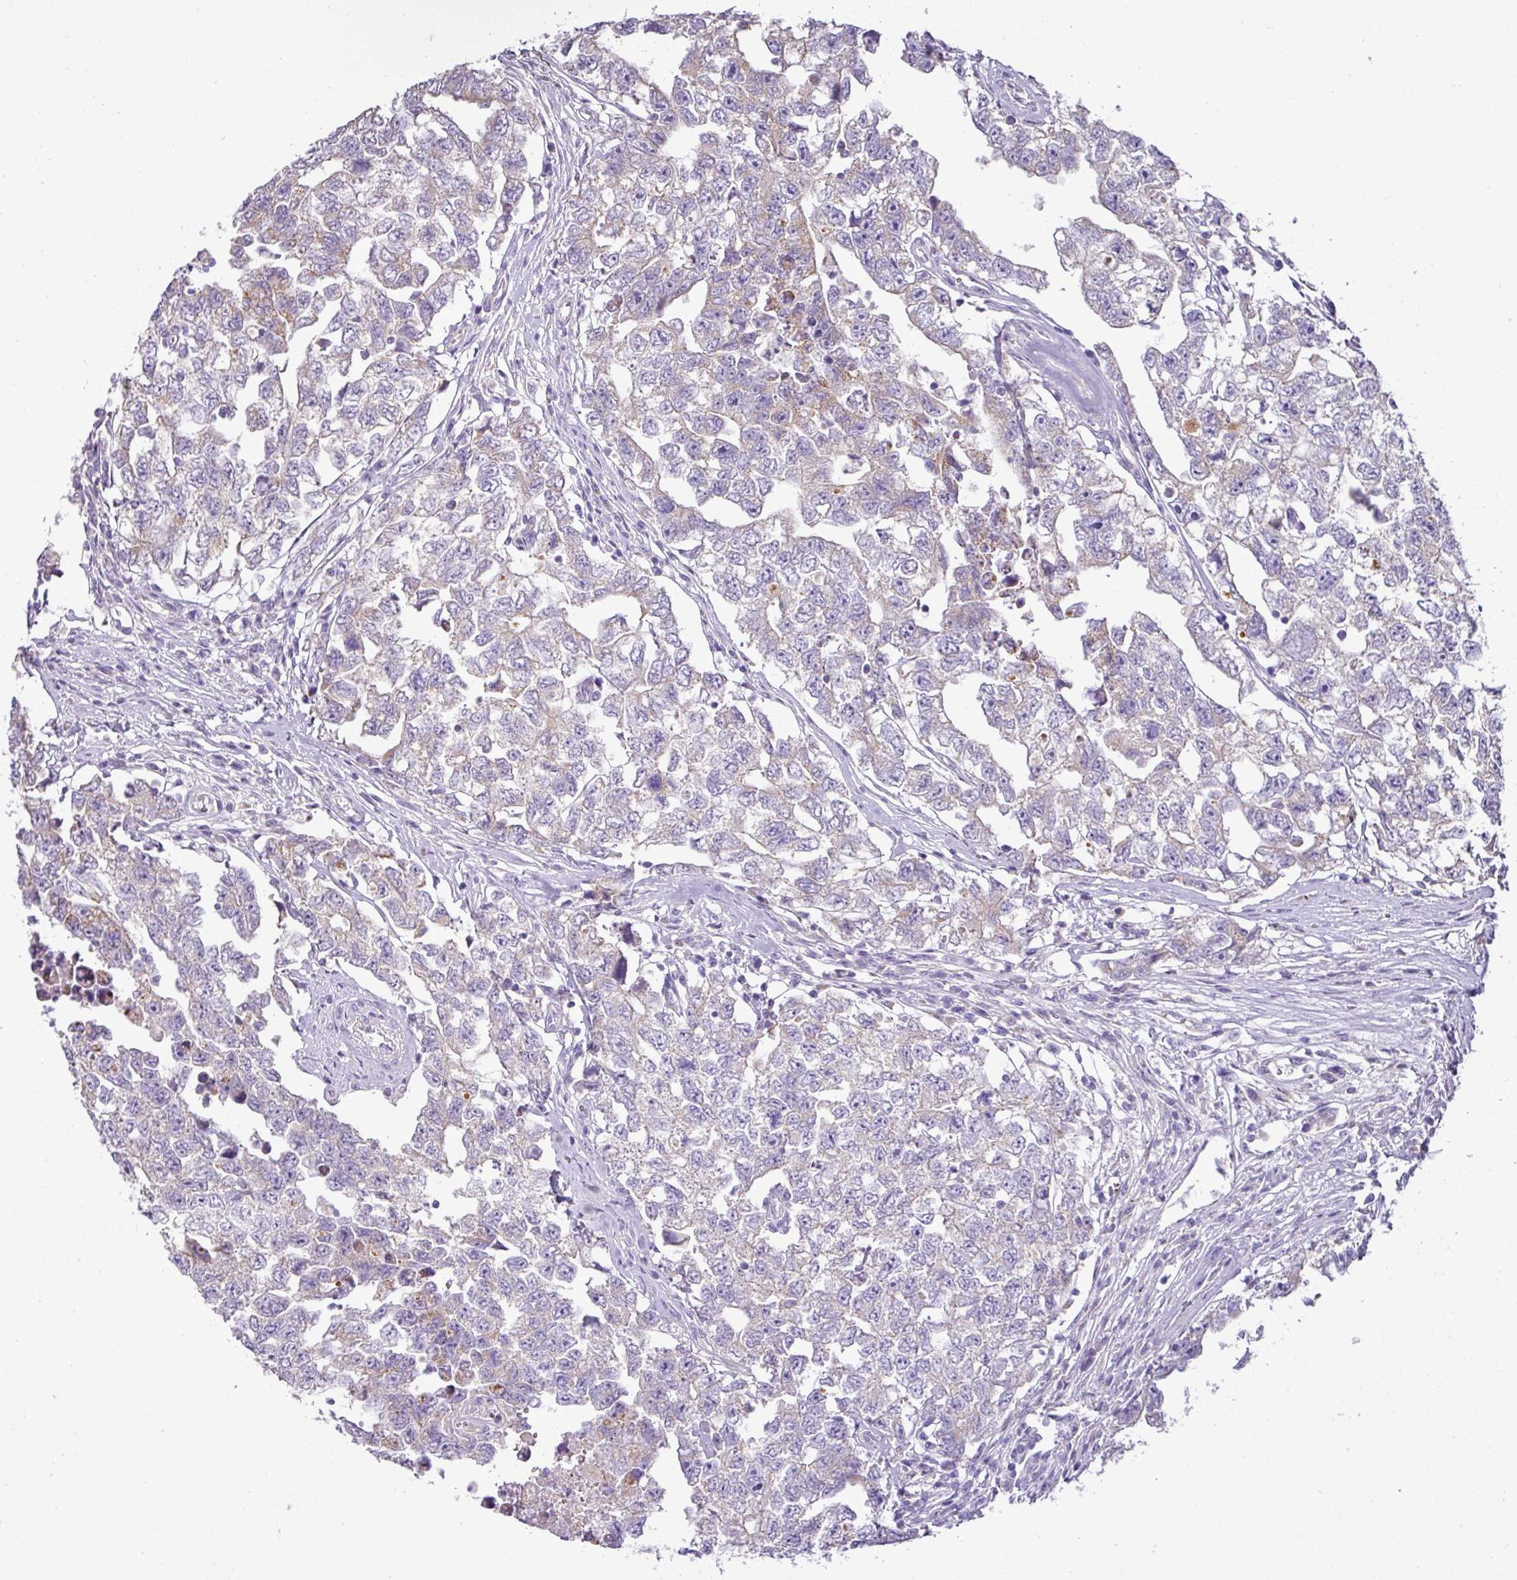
{"staining": {"intensity": "negative", "quantity": "none", "location": "none"}, "tissue": "testis cancer", "cell_type": "Tumor cells", "image_type": "cancer", "snomed": [{"axis": "morphology", "description": "Carcinoma, Embryonal, NOS"}, {"axis": "topography", "description": "Testis"}], "caption": "Immunohistochemistry (IHC) image of neoplastic tissue: embryonal carcinoma (testis) stained with DAB (3,3'-diaminobenzidine) demonstrates no significant protein expression in tumor cells.", "gene": "BRINP2", "patient": {"sex": "male", "age": 22}}